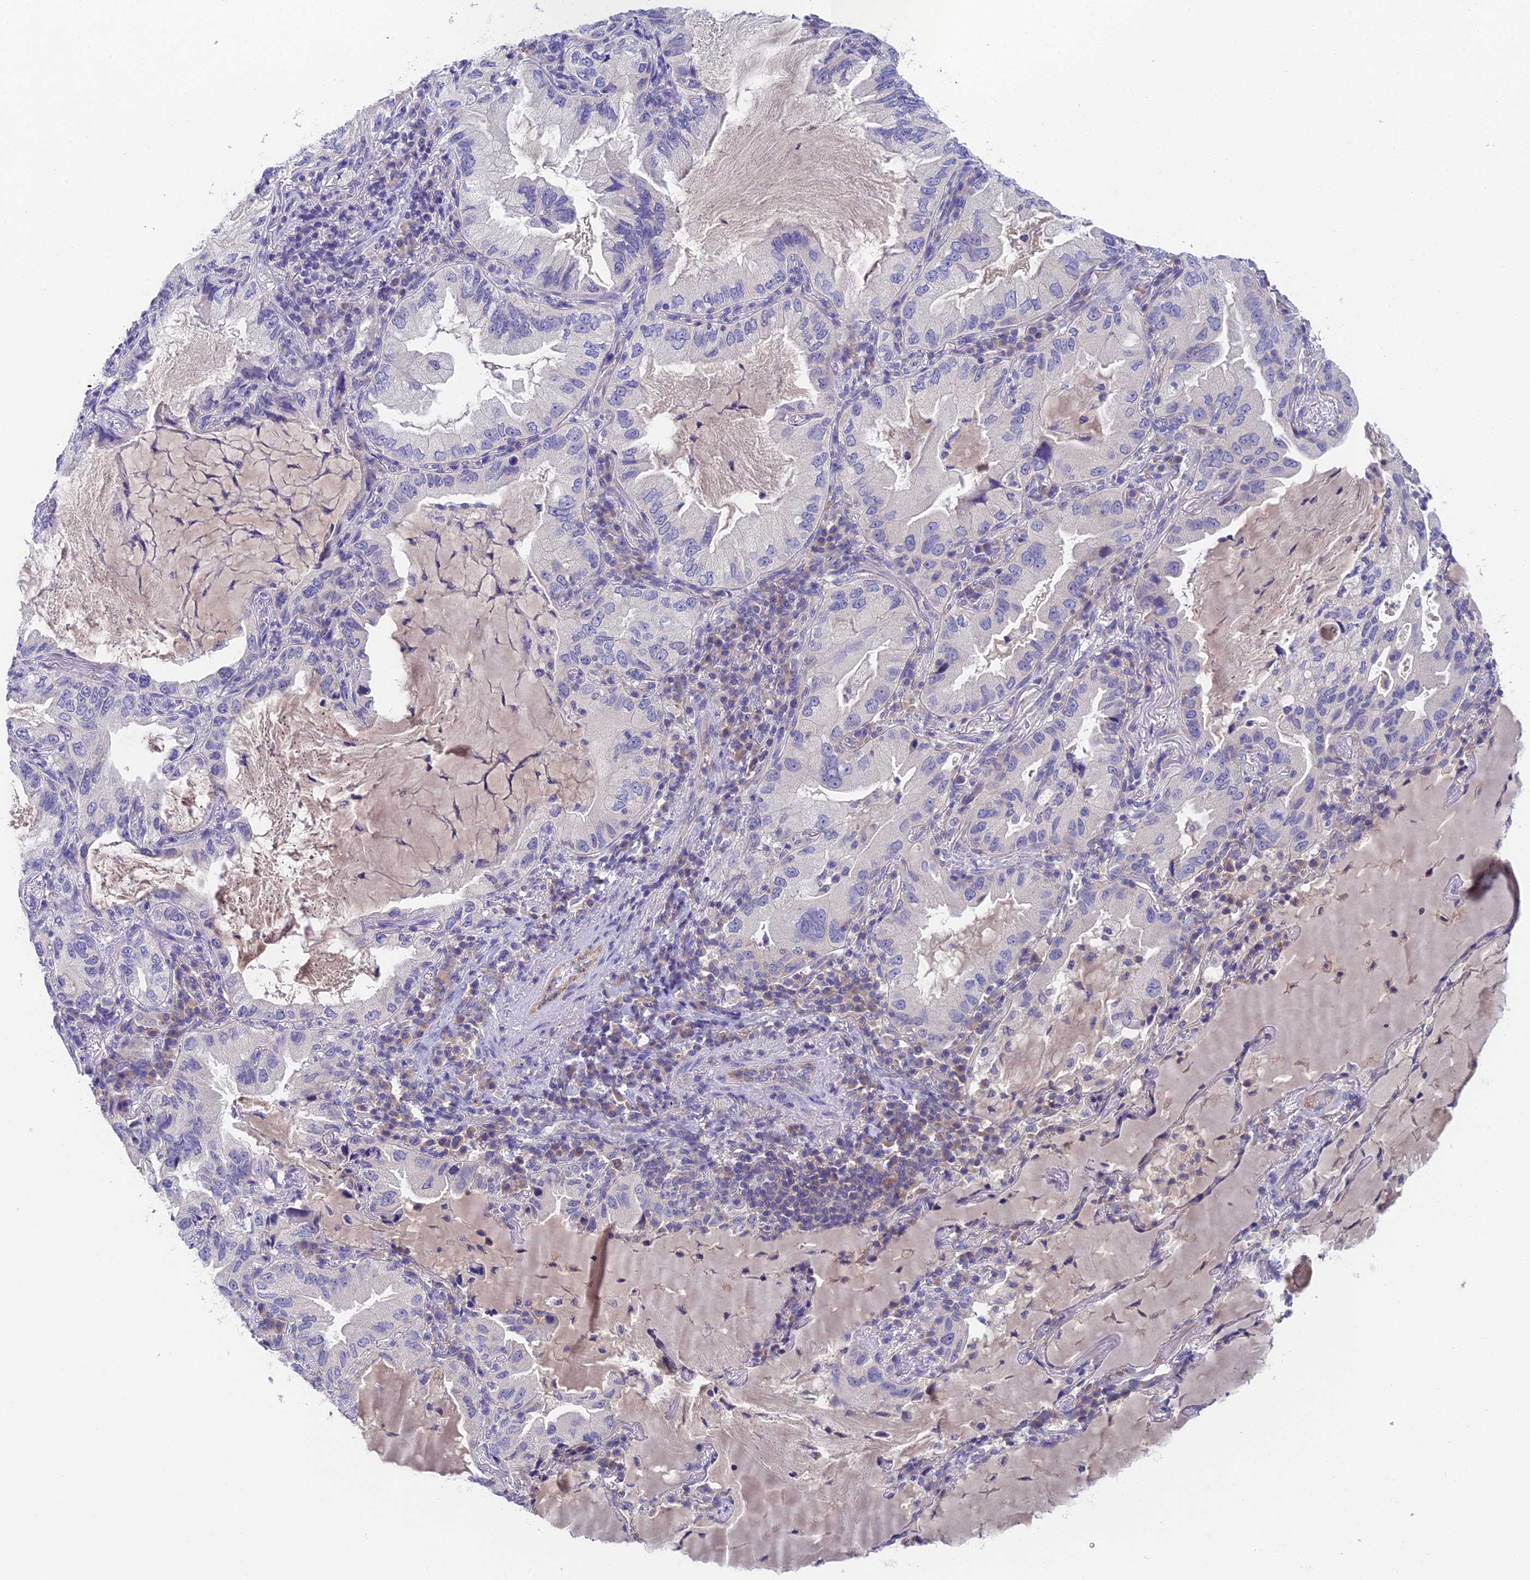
{"staining": {"intensity": "negative", "quantity": "none", "location": "none"}, "tissue": "lung cancer", "cell_type": "Tumor cells", "image_type": "cancer", "snomed": [{"axis": "morphology", "description": "Adenocarcinoma, NOS"}, {"axis": "topography", "description": "Lung"}], "caption": "DAB immunohistochemical staining of human lung cancer (adenocarcinoma) displays no significant positivity in tumor cells.", "gene": "ADAMTS13", "patient": {"sex": "female", "age": 69}}